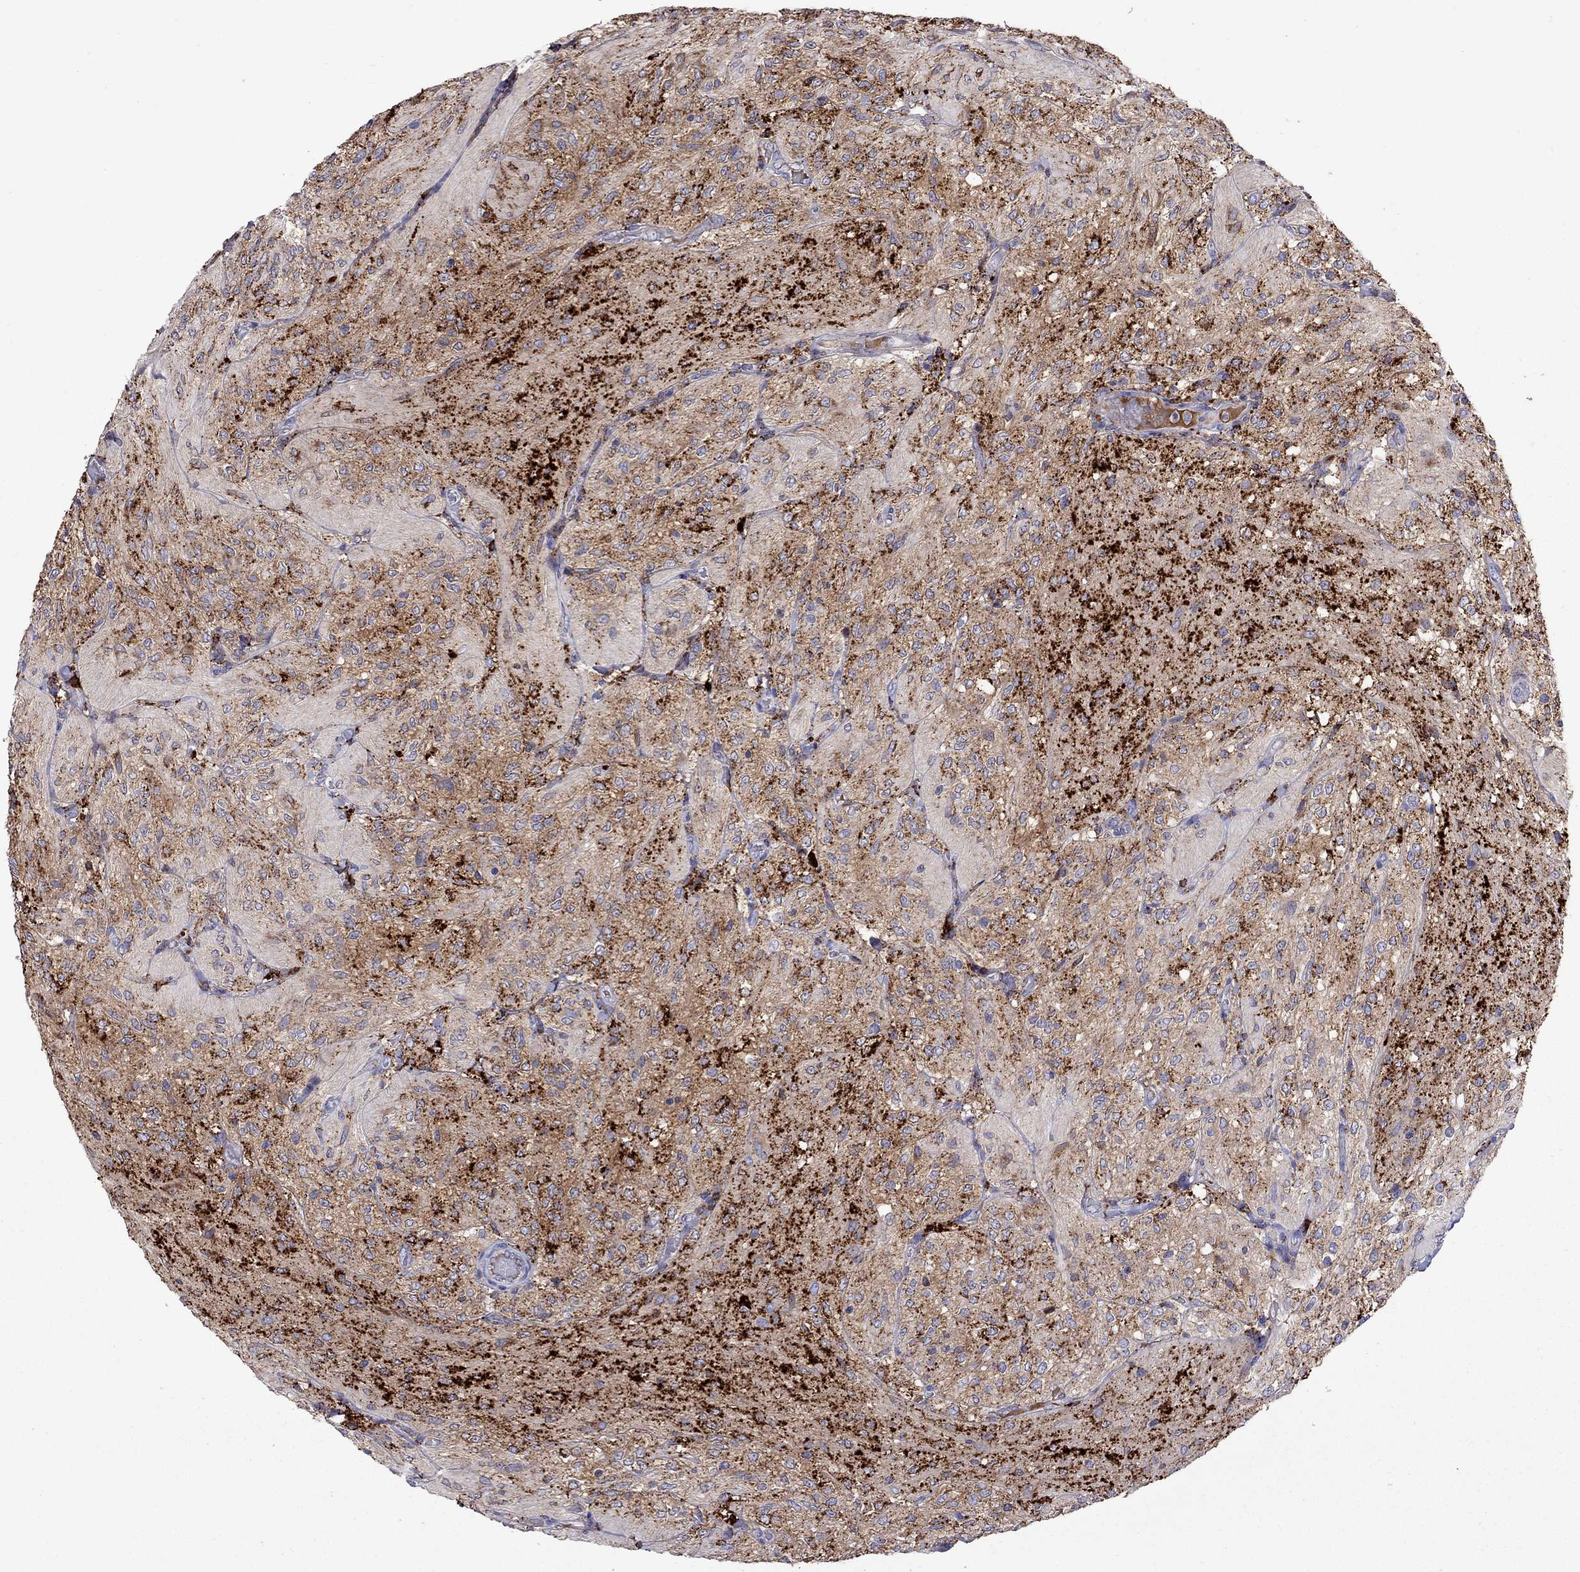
{"staining": {"intensity": "negative", "quantity": "none", "location": "none"}, "tissue": "glioma", "cell_type": "Tumor cells", "image_type": "cancer", "snomed": [{"axis": "morphology", "description": "Glioma, malignant, Low grade"}, {"axis": "topography", "description": "Brain"}], "caption": "The immunohistochemistry (IHC) micrograph has no significant staining in tumor cells of glioma tissue. (Brightfield microscopy of DAB immunohistochemistry at high magnification).", "gene": "SERPINA3", "patient": {"sex": "male", "age": 3}}